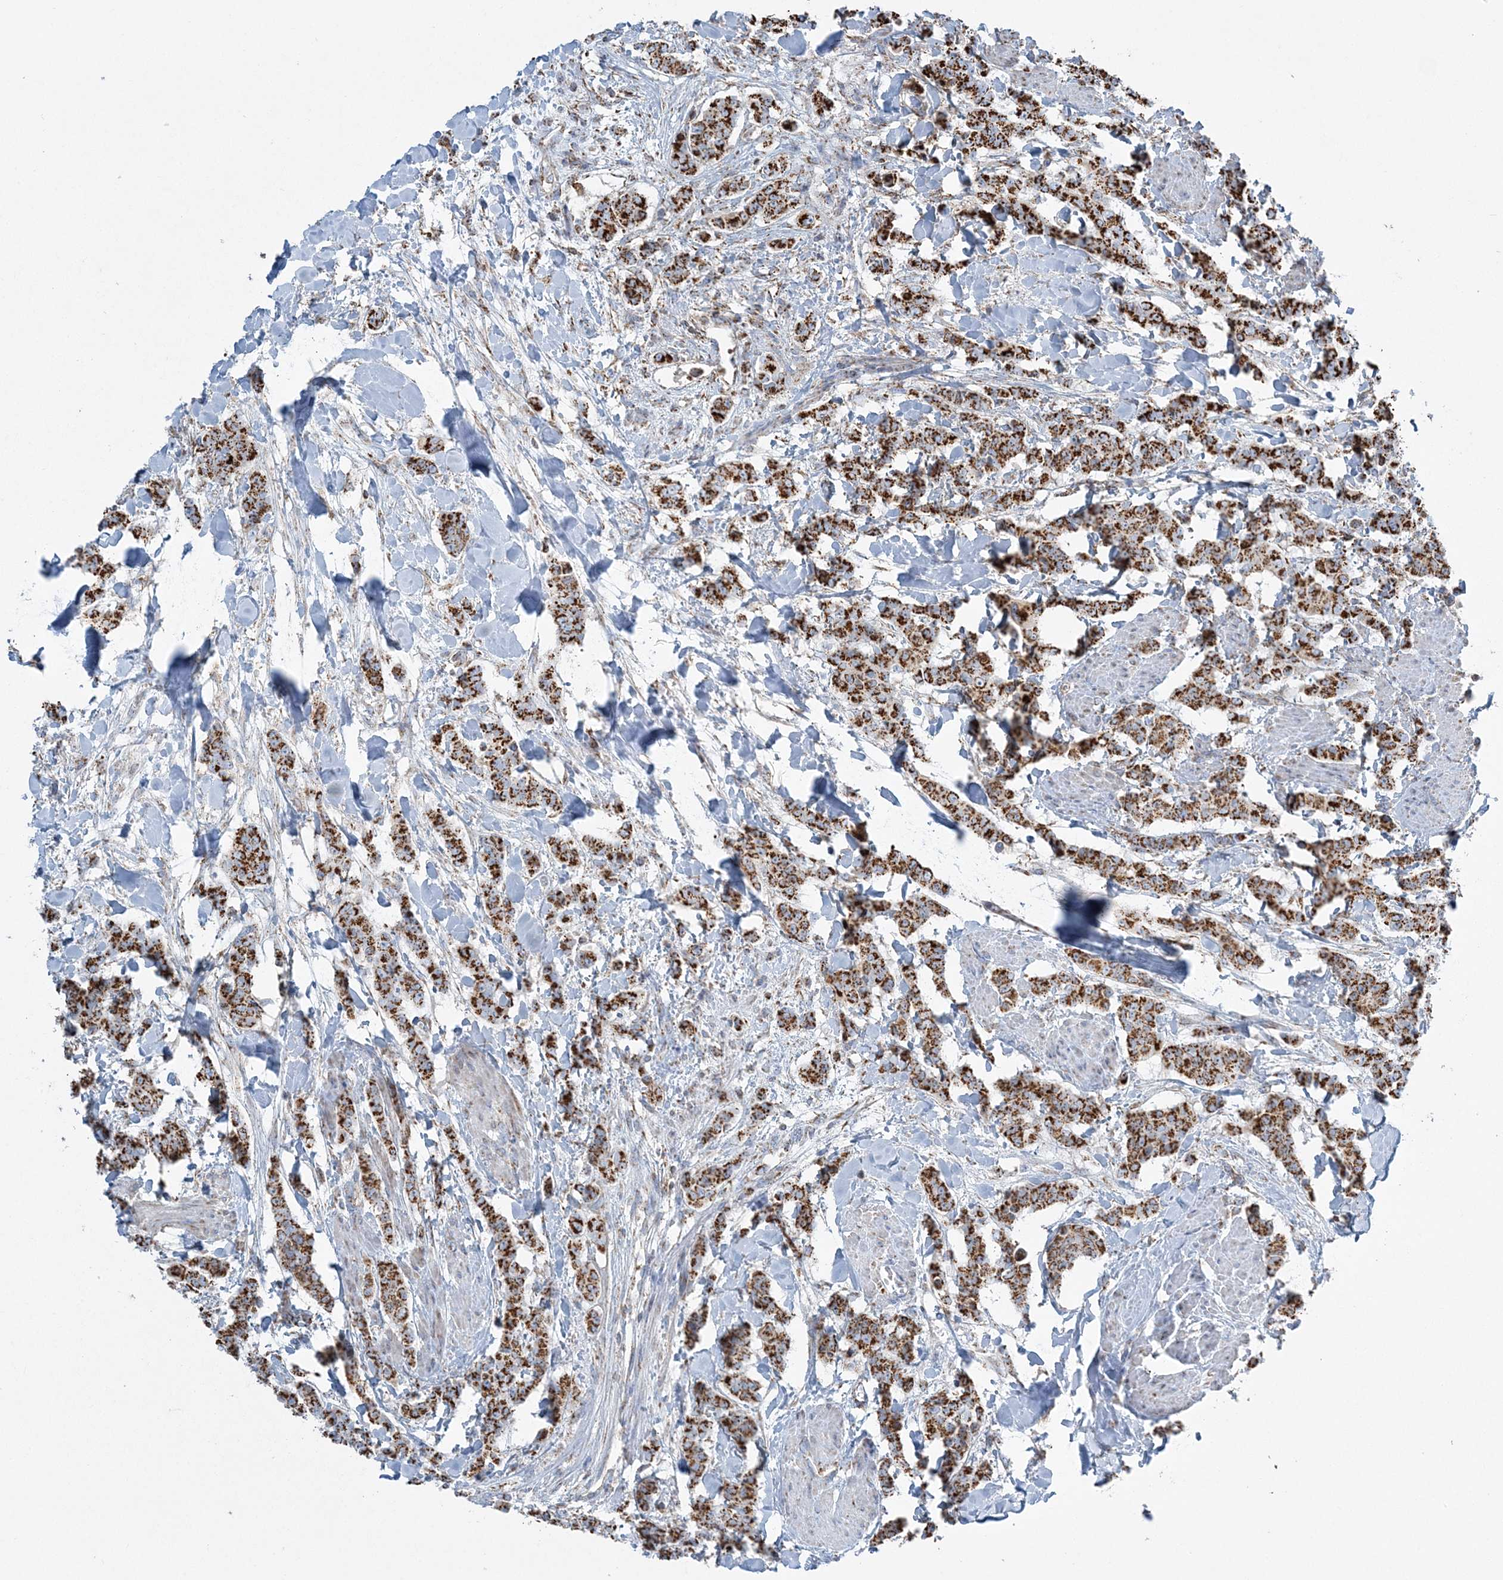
{"staining": {"intensity": "strong", "quantity": ">75%", "location": "cytoplasmic/membranous"}, "tissue": "breast cancer", "cell_type": "Tumor cells", "image_type": "cancer", "snomed": [{"axis": "morphology", "description": "Duct carcinoma"}, {"axis": "topography", "description": "Breast"}], "caption": "Immunohistochemistry staining of breast cancer (invasive ductal carcinoma), which reveals high levels of strong cytoplasmic/membranous staining in about >75% of tumor cells indicating strong cytoplasmic/membranous protein expression. The staining was performed using DAB (3,3'-diaminobenzidine) (brown) for protein detection and nuclei were counterstained in hematoxylin (blue).", "gene": "RAB11FIP3", "patient": {"sex": "female", "age": 40}}